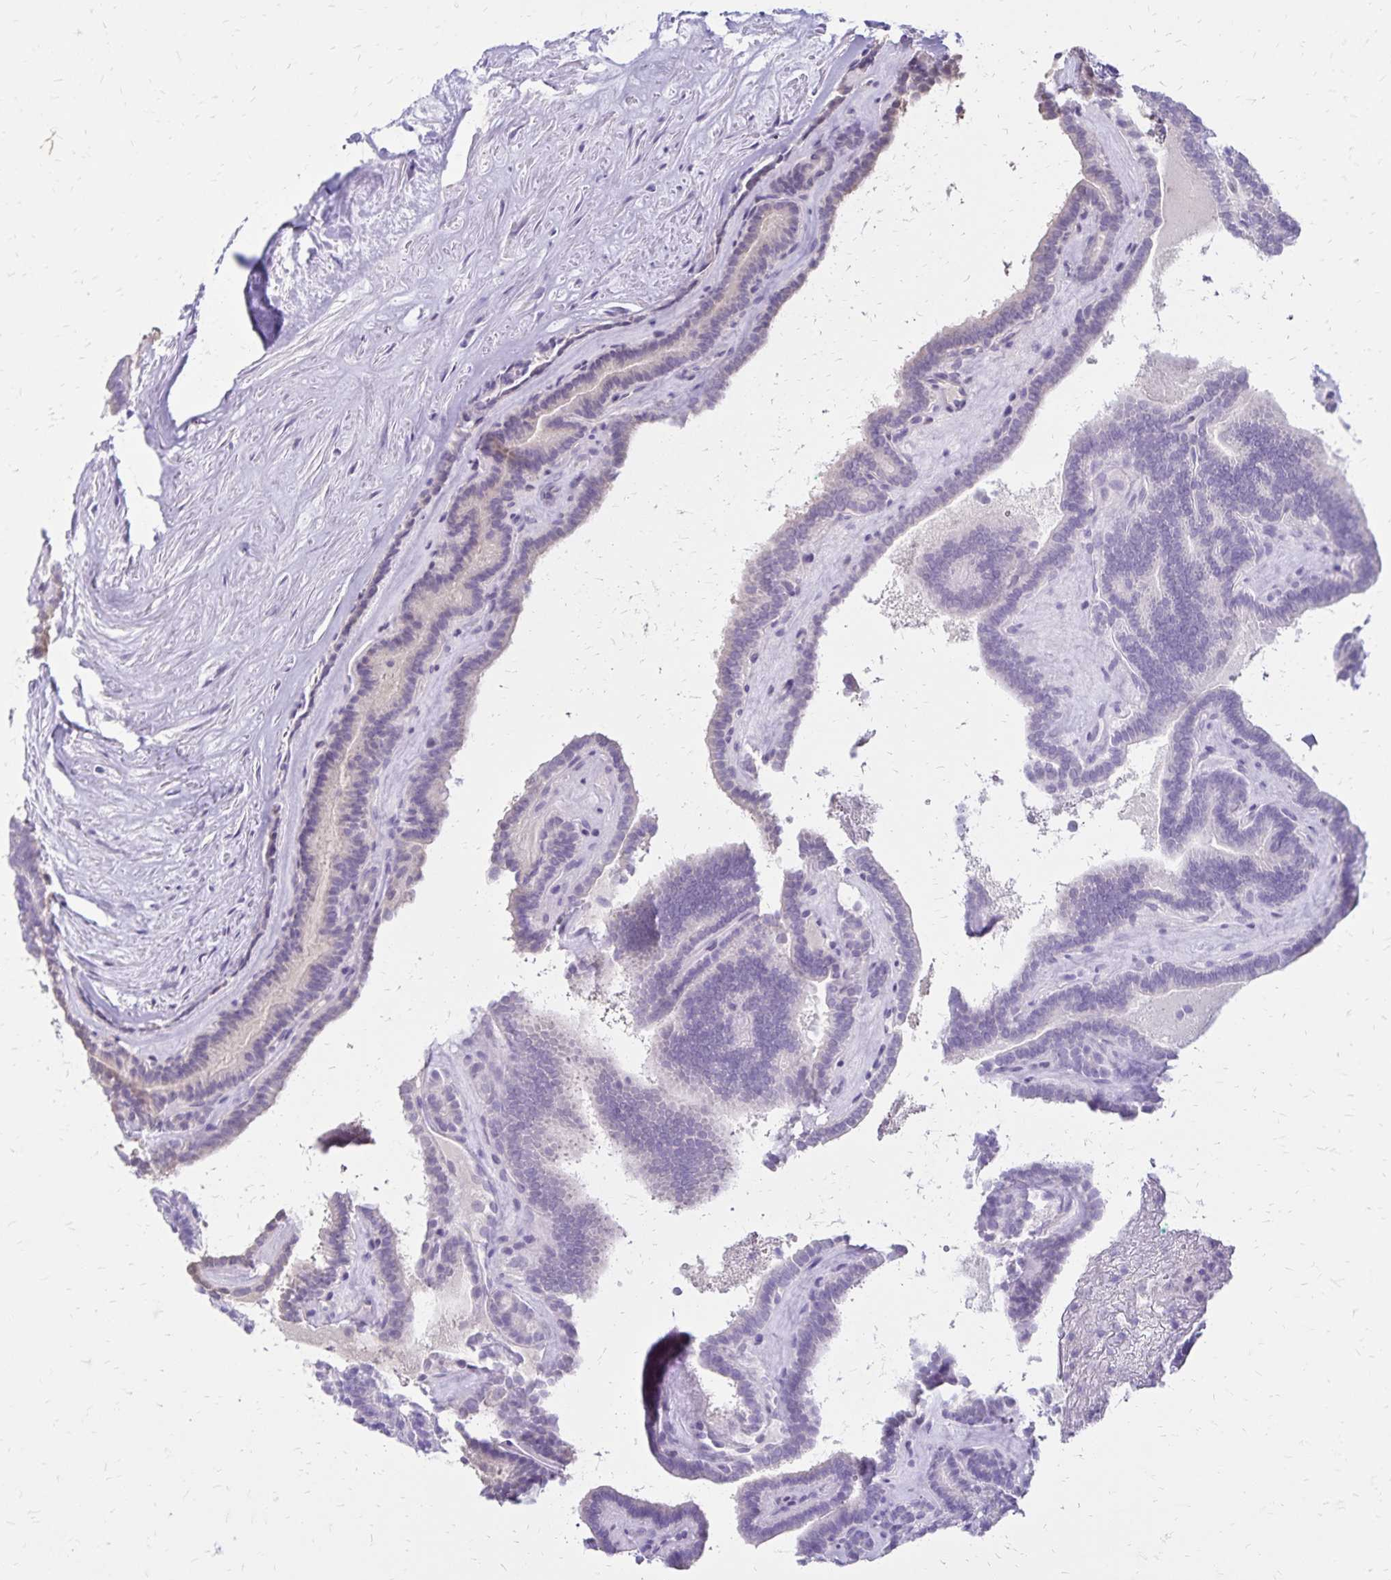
{"staining": {"intensity": "negative", "quantity": "none", "location": "none"}, "tissue": "thyroid cancer", "cell_type": "Tumor cells", "image_type": "cancer", "snomed": [{"axis": "morphology", "description": "Papillary adenocarcinoma, NOS"}, {"axis": "topography", "description": "Thyroid gland"}], "caption": "DAB (3,3'-diaminobenzidine) immunohistochemical staining of thyroid cancer (papillary adenocarcinoma) exhibits no significant expression in tumor cells. (DAB (3,3'-diaminobenzidine) immunohistochemistry, high magnification).", "gene": "SH3GL3", "patient": {"sex": "female", "age": 21}}